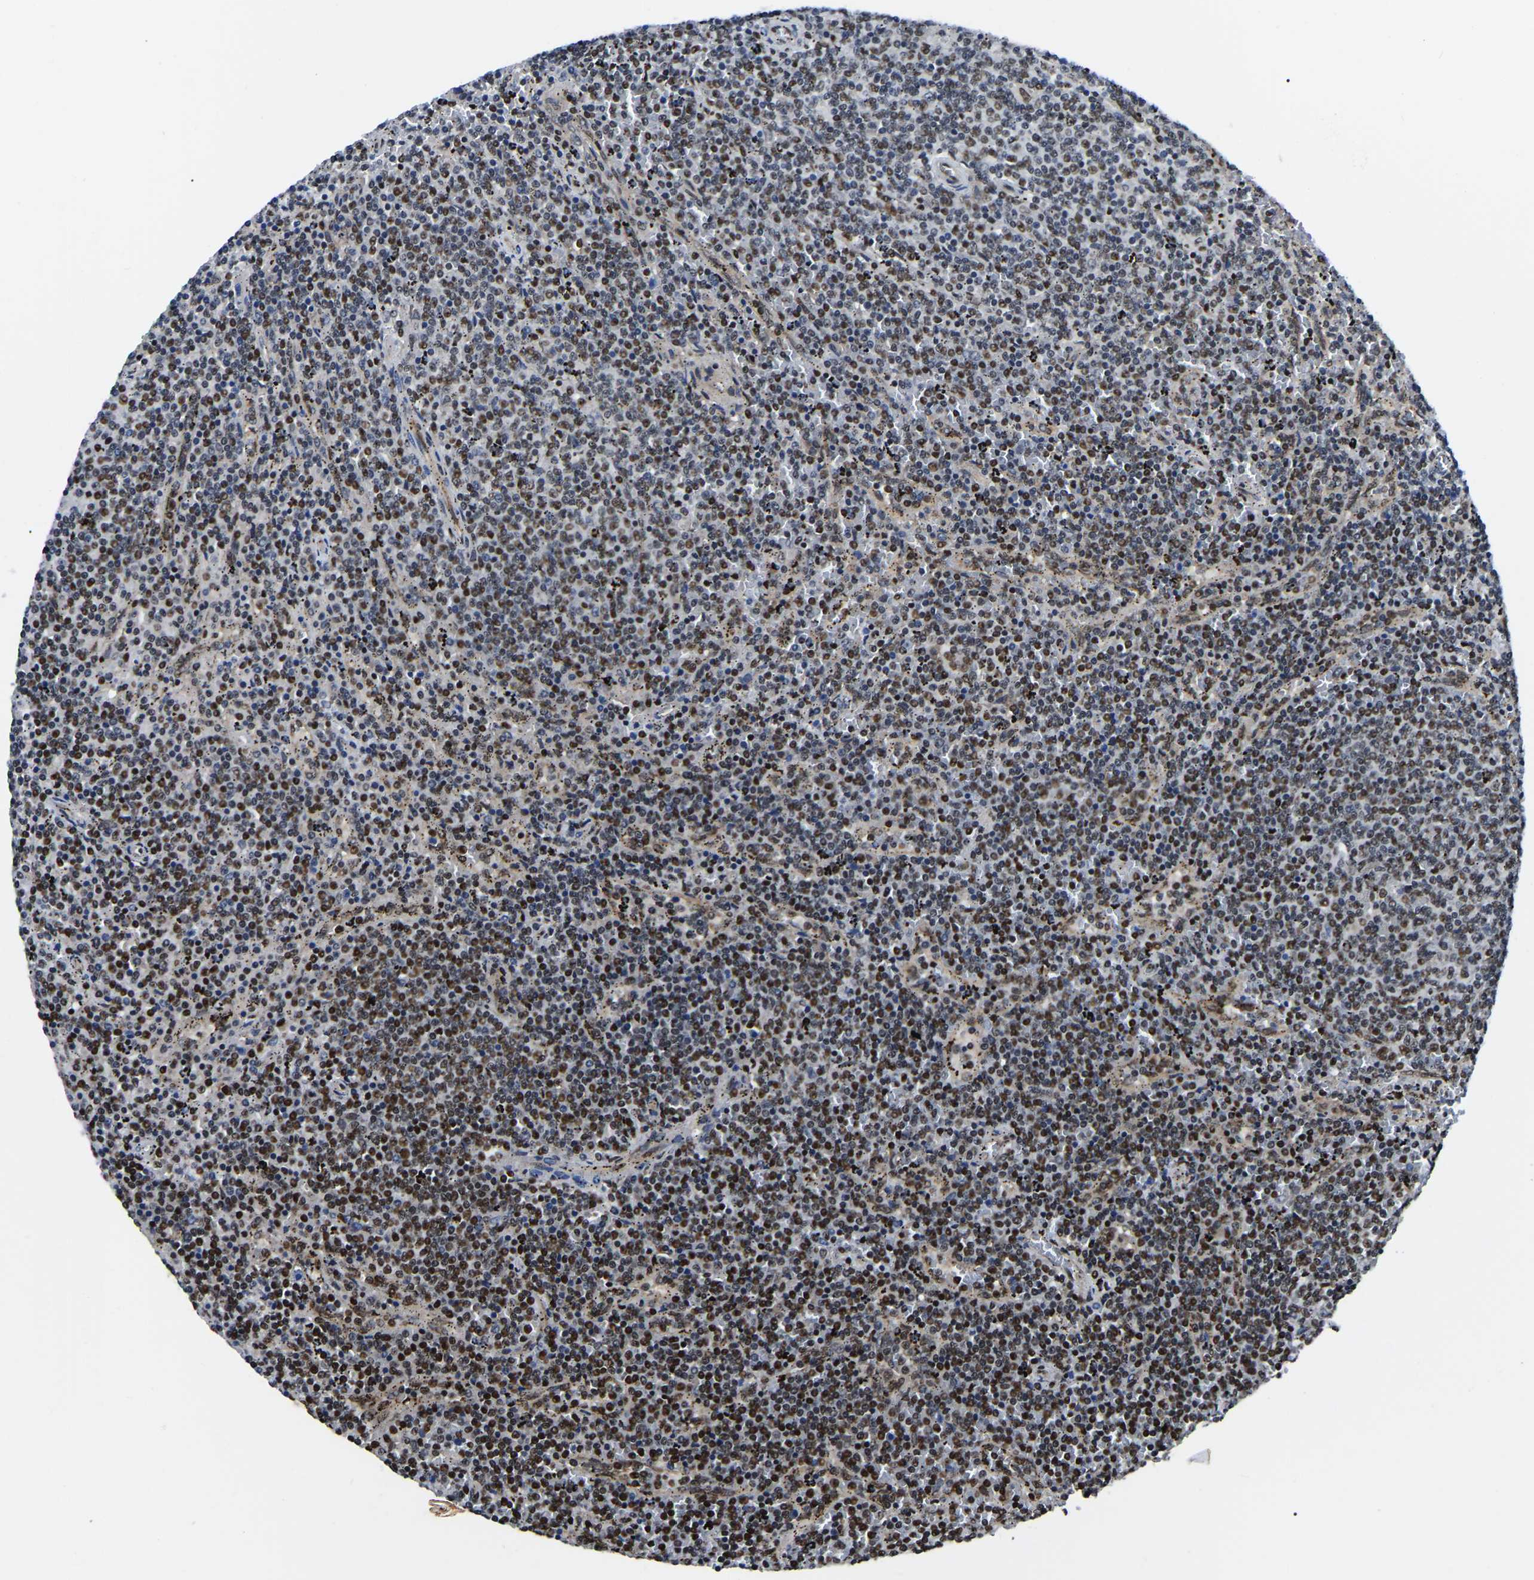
{"staining": {"intensity": "weak", "quantity": "25%-75%", "location": "nuclear"}, "tissue": "lymphoma", "cell_type": "Tumor cells", "image_type": "cancer", "snomed": [{"axis": "morphology", "description": "Malignant lymphoma, non-Hodgkin's type, Low grade"}, {"axis": "topography", "description": "Spleen"}], "caption": "Immunohistochemical staining of lymphoma reveals low levels of weak nuclear expression in about 25%-75% of tumor cells.", "gene": "TRIM35", "patient": {"sex": "female", "age": 50}}